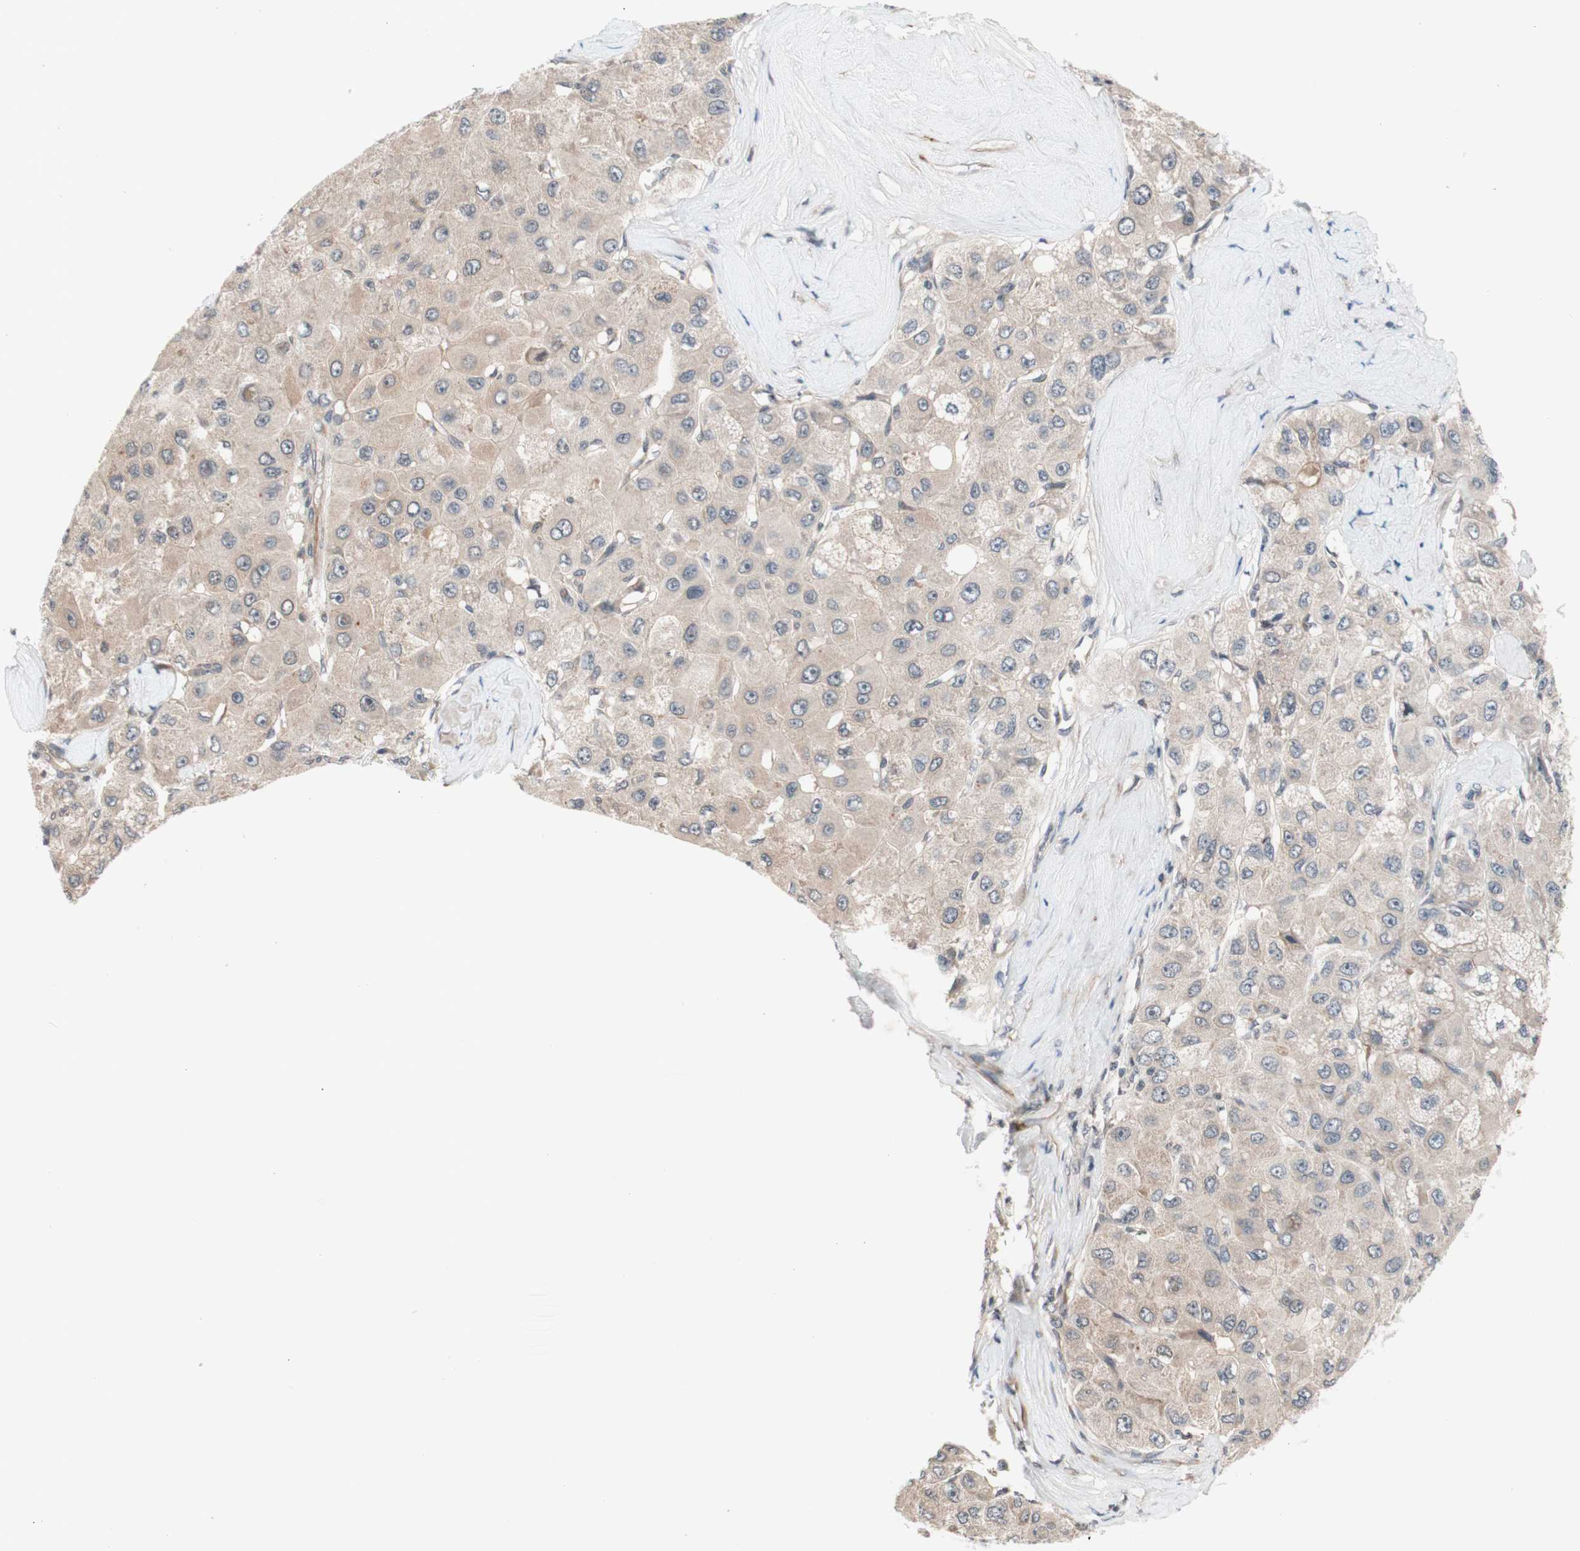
{"staining": {"intensity": "weak", "quantity": ">75%", "location": "cytoplasmic/membranous"}, "tissue": "liver cancer", "cell_type": "Tumor cells", "image_type": "cancer", "snomed": [{"axis": "morphology", "description": "Carcinoma, Hepatocellular, NOS"}, {"axis": "topography", "description": "Liver"}], "caption": "Weak cytoplasmic/membranous protein staining is identified in approximately >75% of tumor cells in liver hepatocellular carcinoma.", "gene": "CD55", "patient": {"sex": "male", "age": 80}}